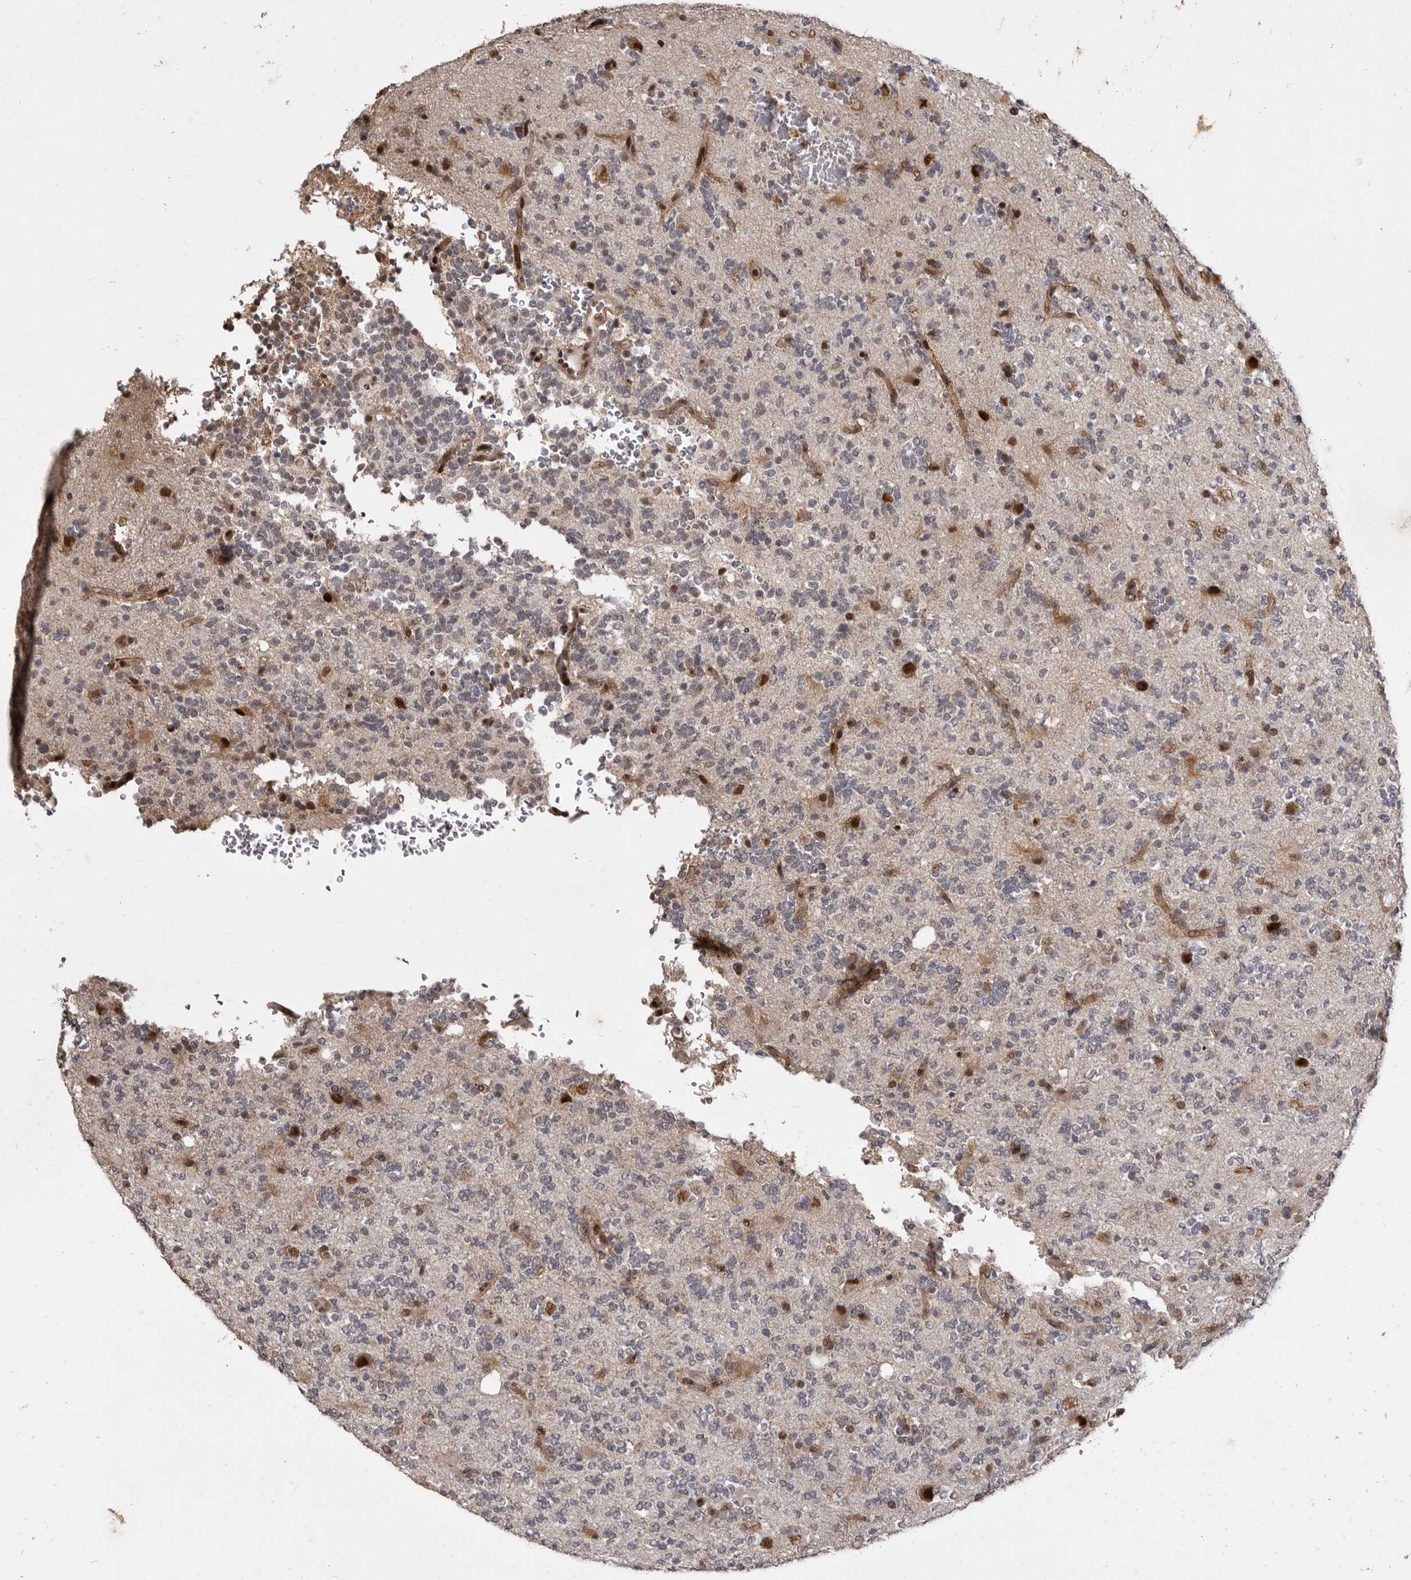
{"staining": {"intensity": "negative", "quantity": "none", "location": "none"}, "tissue": "glioma", "cell_type": "Tumor cells", "image_type": "cancer", "snomed": [{"axis": "morphology", "description": "Glioma, malignant, High grade"}, {"axis": "topography", "description": "Brain"}], "caption": "Tumor cells are negative for protein expression in human malignant glioma (high-grade).", "gene": "ZNF326", "patient": {"sex": "female", "age": 62}}